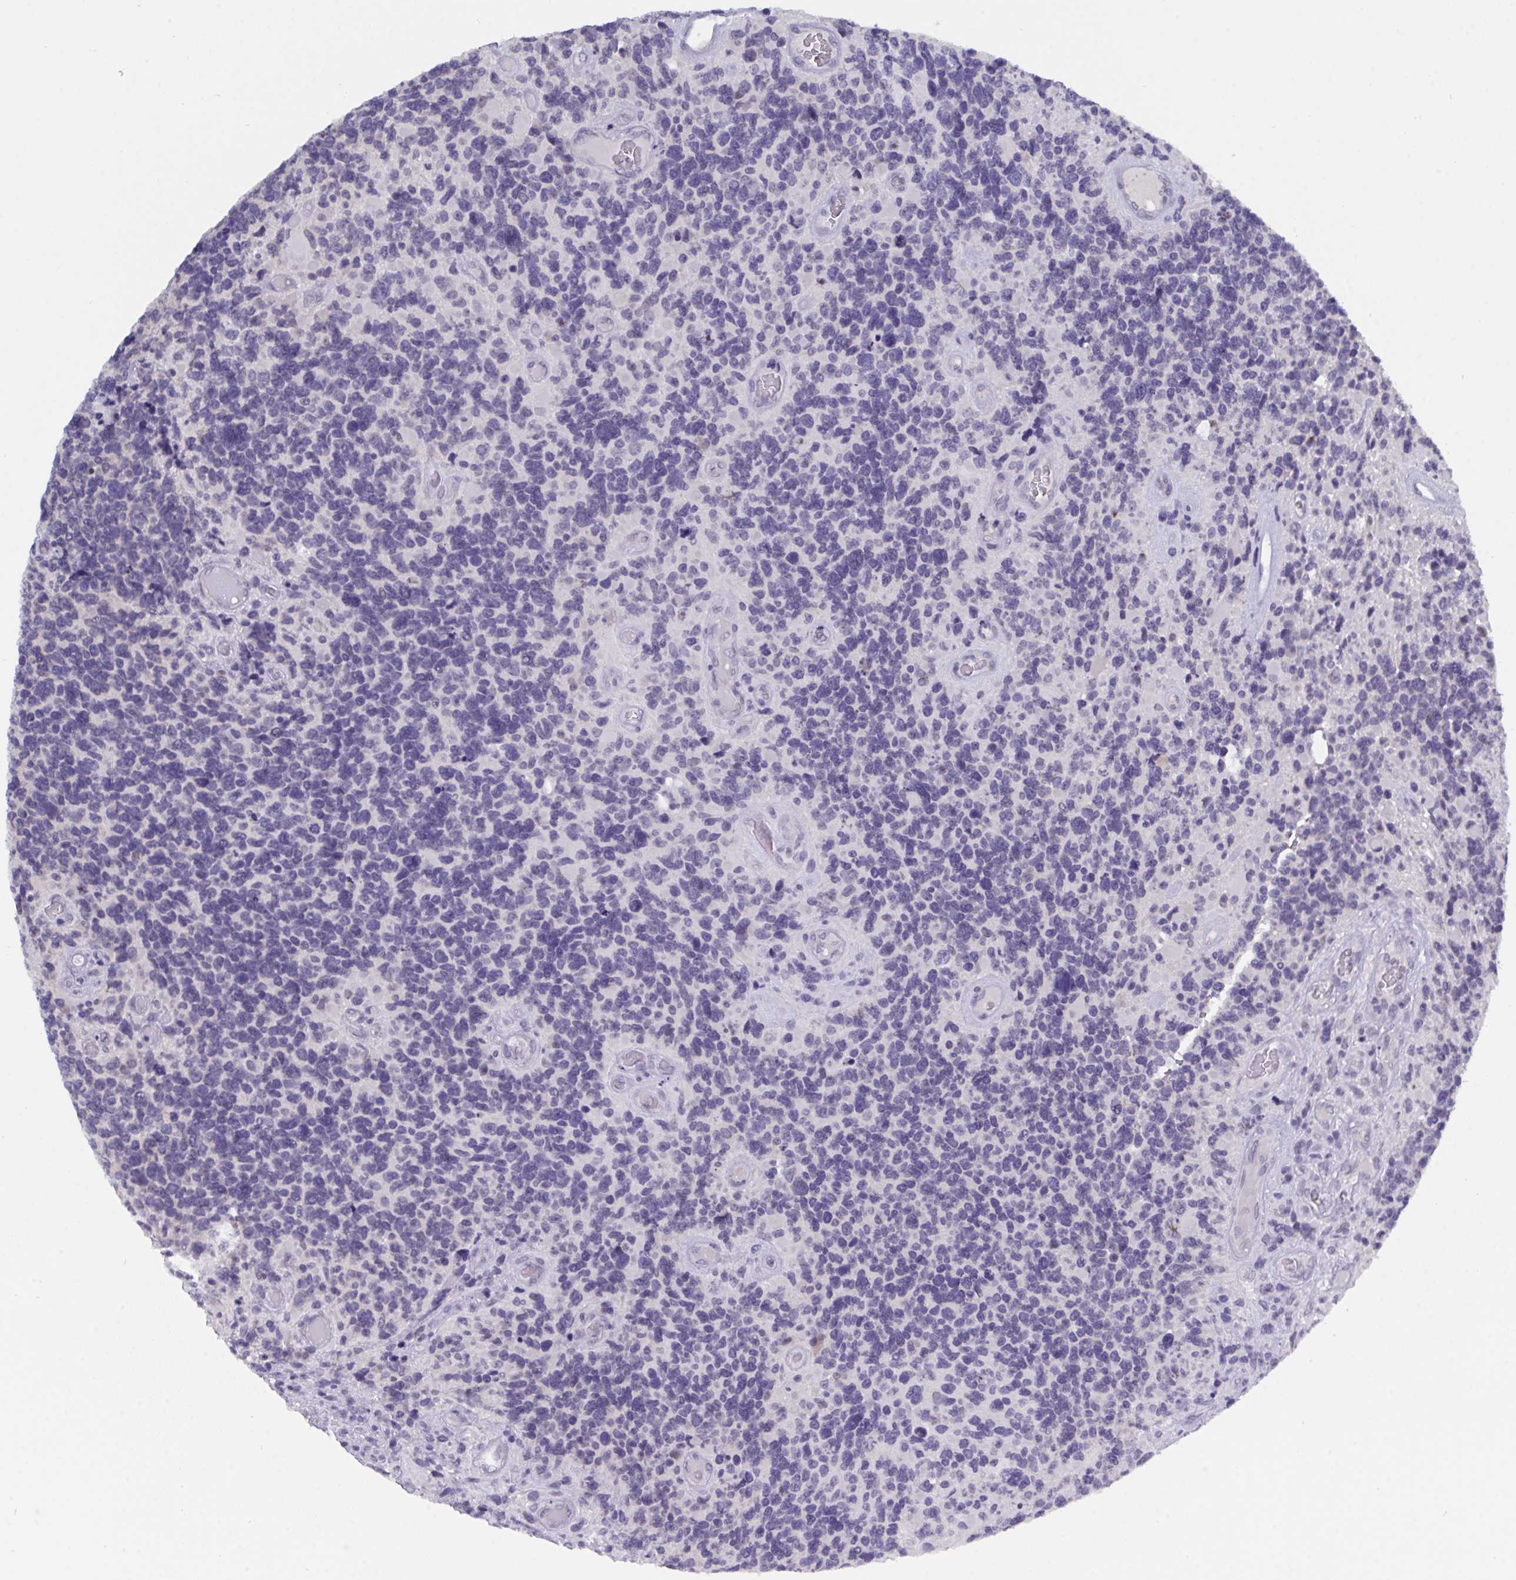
{"staining": {"intensity": "negative", "quantity": "none", "location": "none"}, "tissue": "glioma", "cell_type": "Tumor cells", "image_type": "cancer", "snomed": [{"axis": "morphology", "description": "Glioma, malignant, High grade"}, {"axis": "topography", "description": "Brain"}], "caption": "High magnification brightfield microscopy of high-grade glioma (malignant) stained with DAB (3,3'-diaminobenzidine) (brown) and counterstained with hematoxylin (blue): tumor cells show no significant positivity.", "gene": "SERPINB13", "patient": {"sex": "female", "age": 40}}